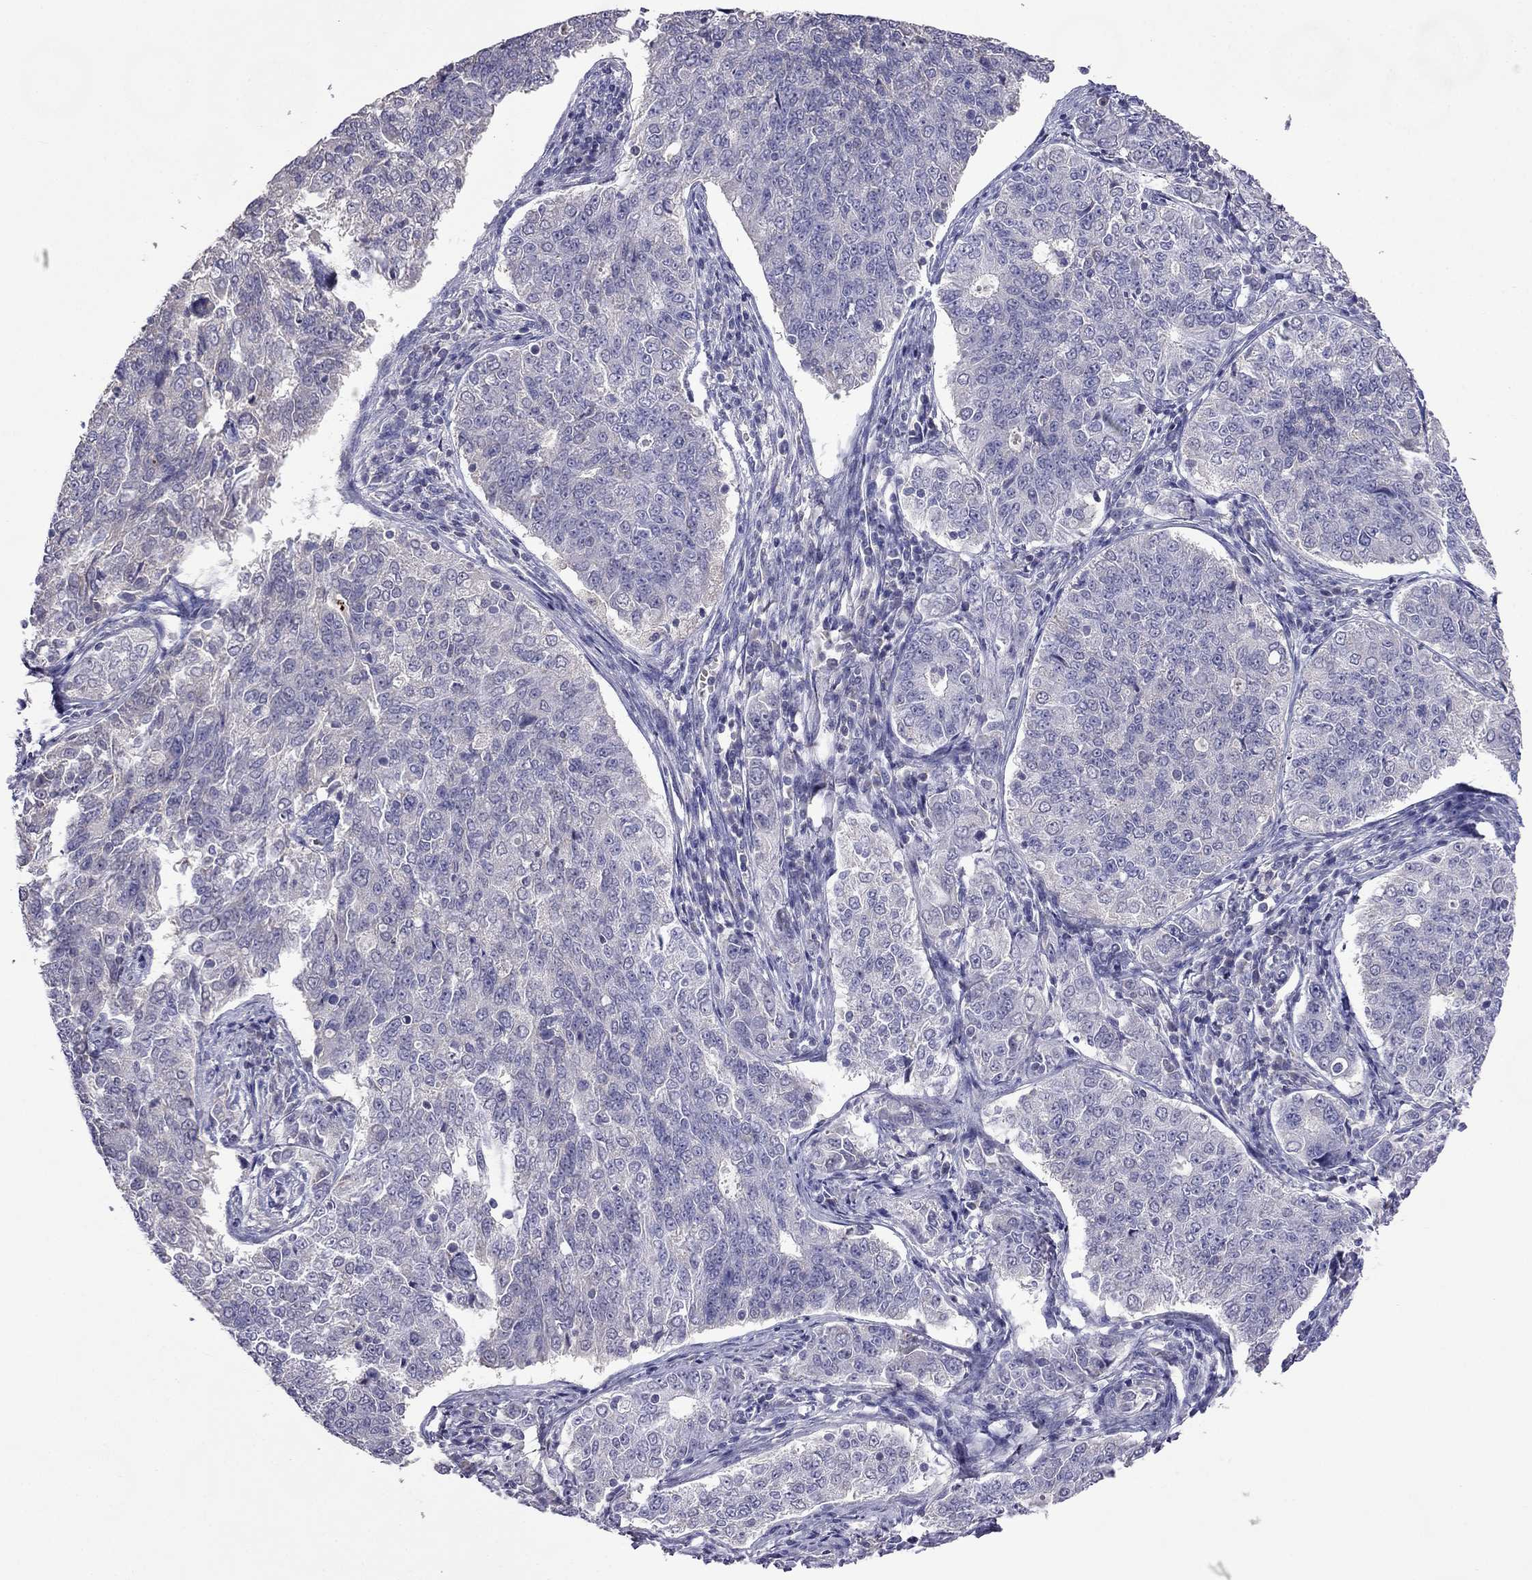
{"staining": {"intensity": "negative", "quantity": "none", "location": "none"}, "tissue": "endometrial cancer", "cell_type": "Tumor cells", "image_type": "cancer", "snomed": [{"axis": "morphology", "description": "Adenocarcinoma, NOS"}, {"axis": "topography", "description": "Endometrium"}], "caption": "The histopathology image displays no staining of tumor cells in adenocarcinoma (endometrial). The staining is performed using DAB brown chromogen with nuclei counter-stained in using hematoxylin.", "gene": "AQP9", "patient": {"sex": "female", "age": 43}}